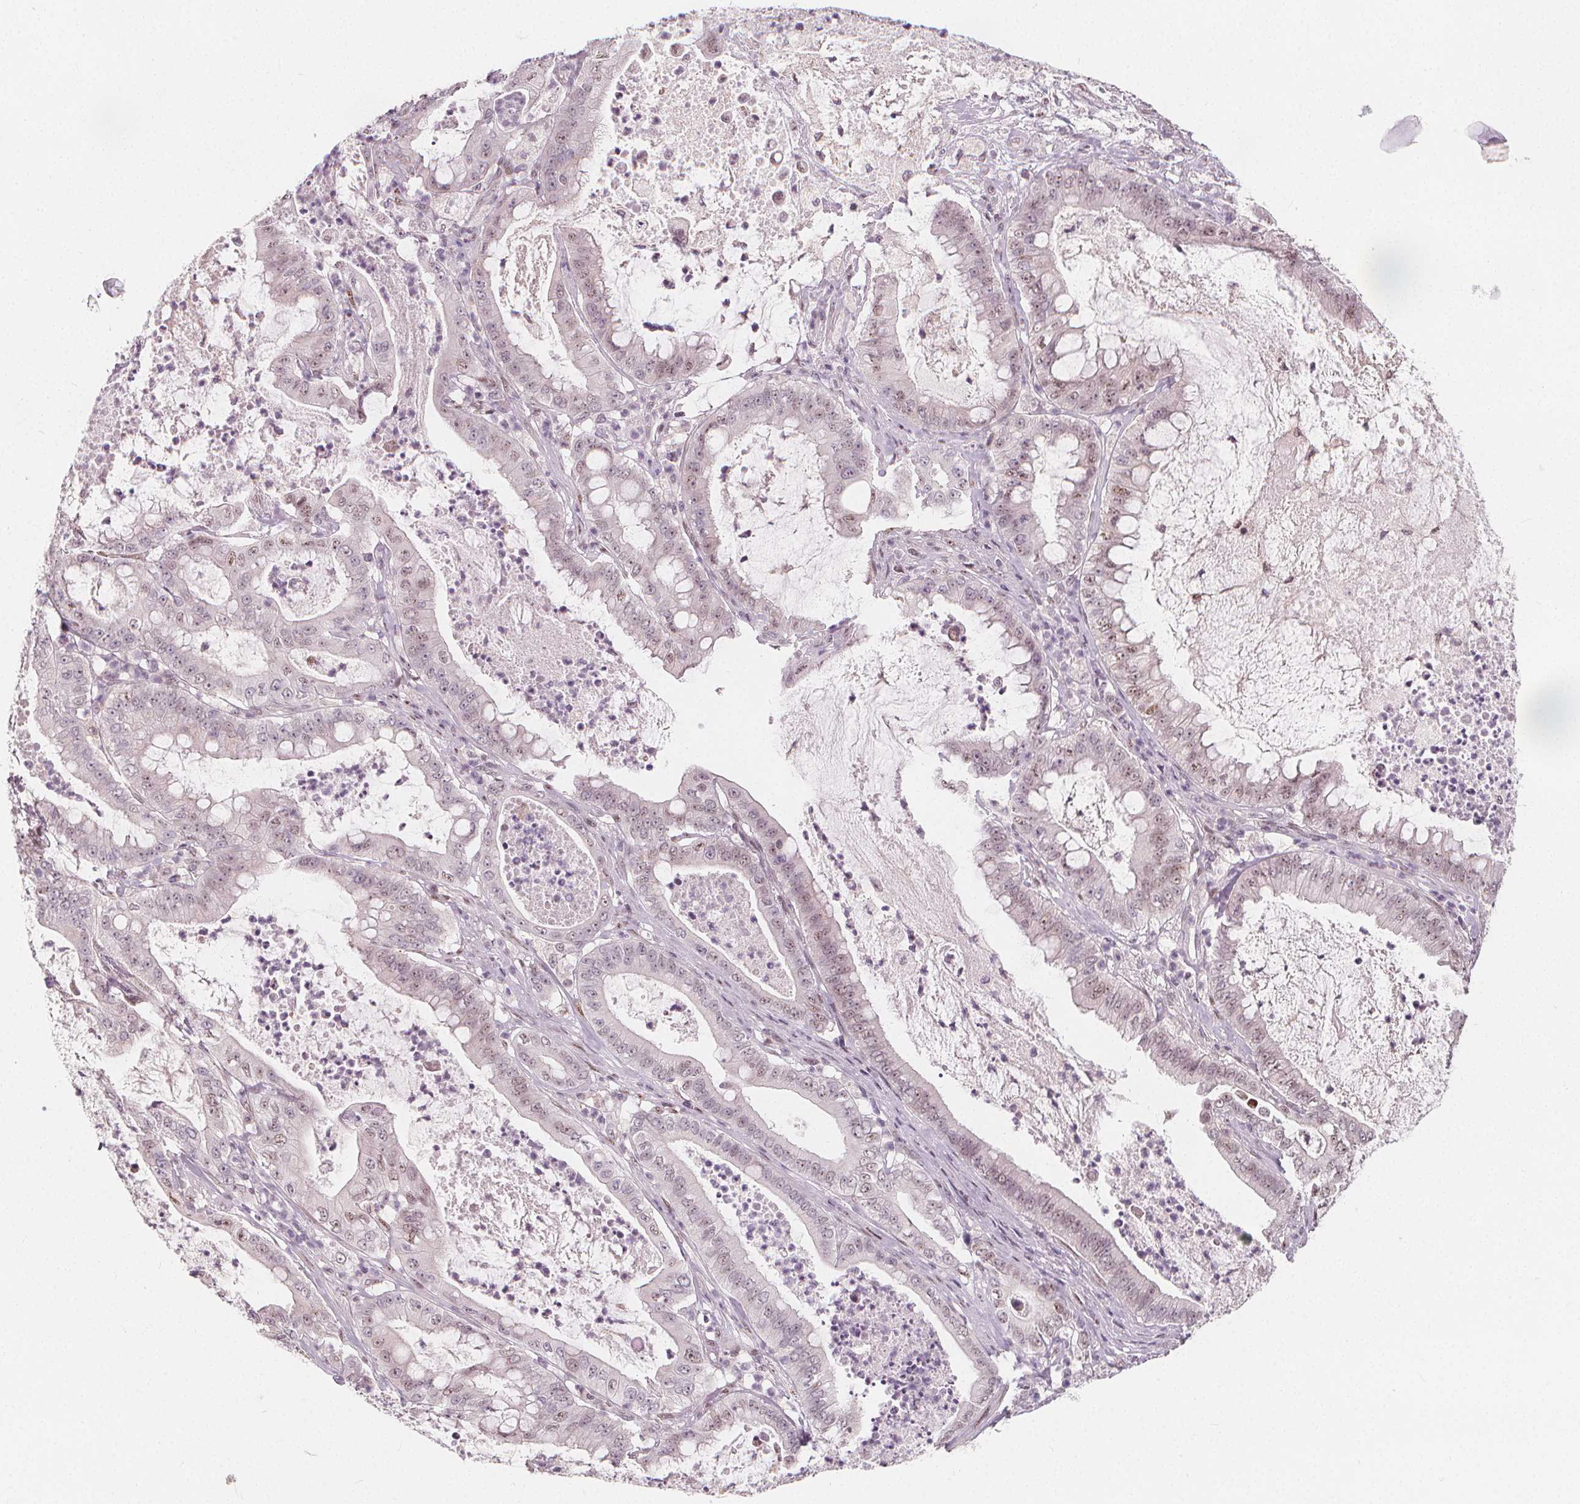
{"staining": {"intensity": "negative", "quantity": "none", "location": "none"}, "tissue": "pancreatic cancer", "cell_type": "Tumor cells", "image_type": "cancer", "snomed": [{"axis": "morphology", "description": "Adenocarcinoma, NOS"}, {"axis": "topography", "description": "Pancreas"}], "caption": "DAB immunohistochemical staining of human pancreatic adenocarcinoma reveals no significant staining in tumor cells. Brightfield microscopy of immunohistochemistry (IHC) stained with DAB (3,3'-diaminobenzidine) (brown) and hematoxylin (blue), captured at high magnification.", "gene": "DRC3", "patient": {"sex": "male", "age": 71}}